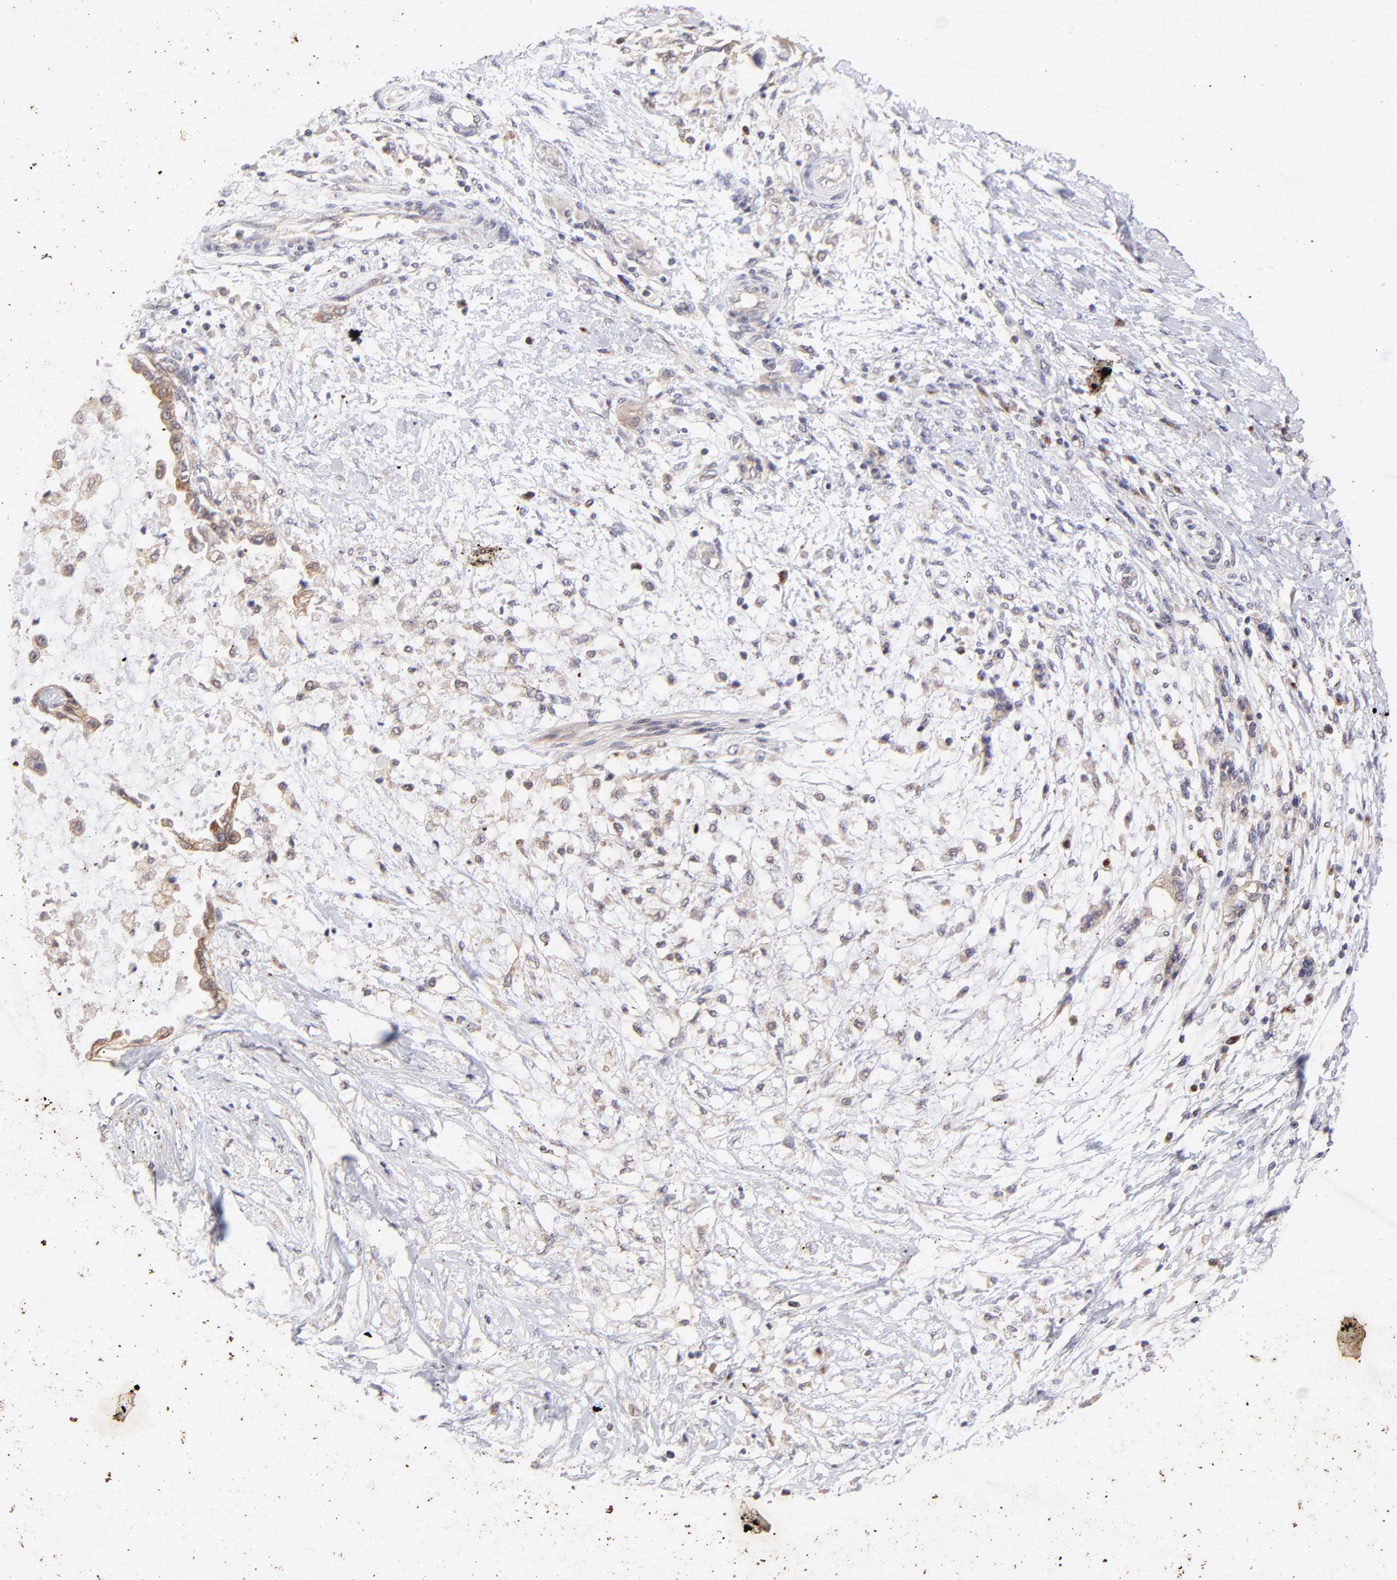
{"staining": {"intensity": "weak", "quantity": "25%-75%", "location": "cytoplasmic/membranous"}, "tissue": "pancreatic cancer", "cell_type": "Tumor cells", "image_type": "cancer", "snomed": [{"axis": "morphology", "description": "Adenocarcinoma, NOS"}, {"axis": "topography", "description": "Pancreas"}], "caption": "Immunohistochemical staining of pancreatic cancer displays low levels of weak cytoplasmic/membranous positivity in about 25%-75% of tumor cells.", "gene": "TNRC6B", "patient": {"sex": "female", "age": 64}}